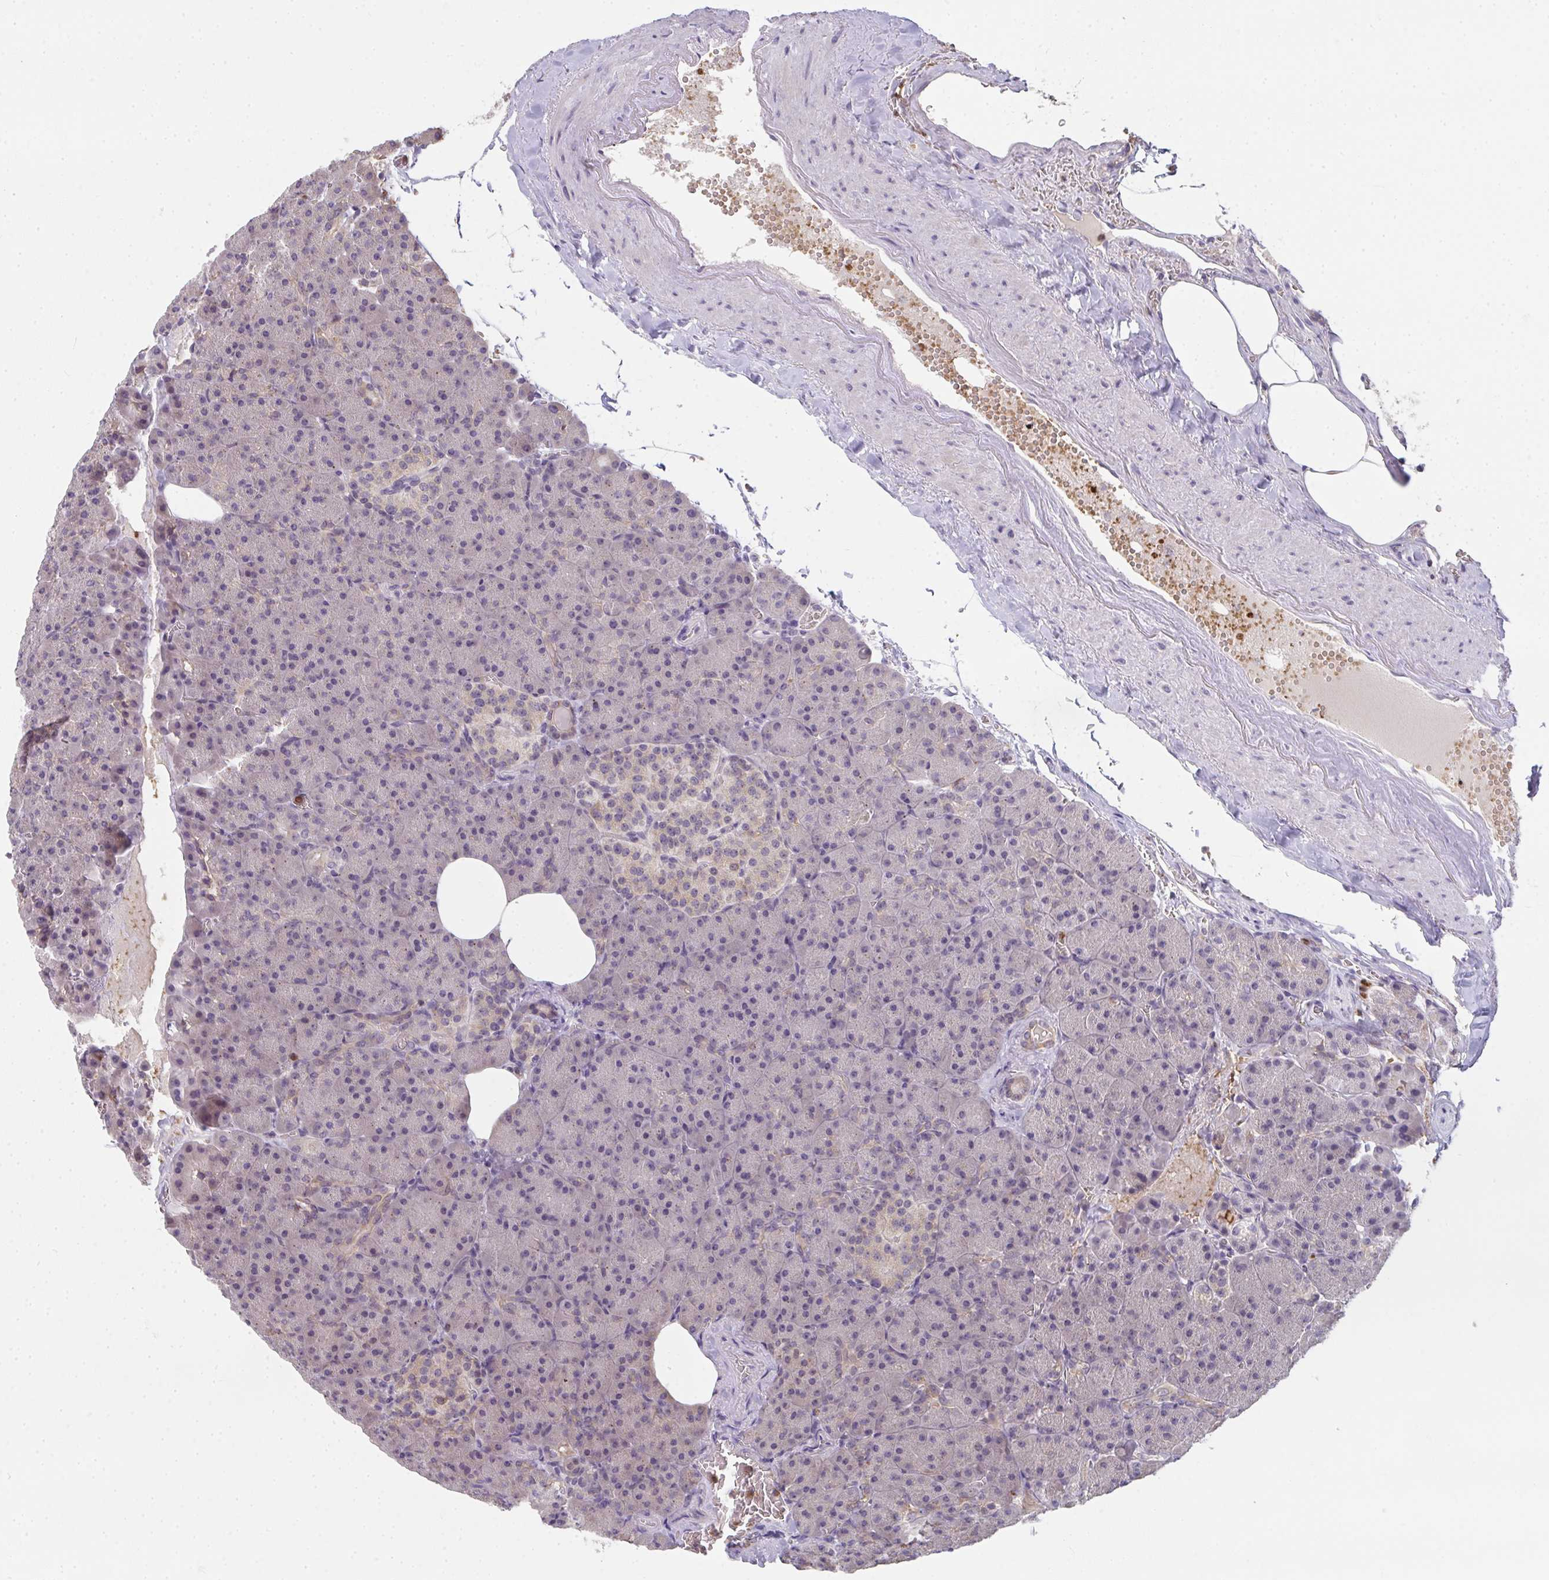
{"staining": {"intensity": "moderate", "quantity": "<25%", "location": "cytoplasmic/membranous"}, "tissue": "pancreas", "cell_type": "Exocrine glandular cells", "image_type": "normal", "snomed": [{"axis": "morphology", "description": "Normal tissue, NOS"}, {"axis": "topography", "description": "Pancreas"}], "caption": "Moderate cytoplasmic/membranous expression is identified in approximately <25% of exocrine glandular cells in benign pancreas.", "gene": "RIOK1", "patient": {"sex": "female", "age": 74}}